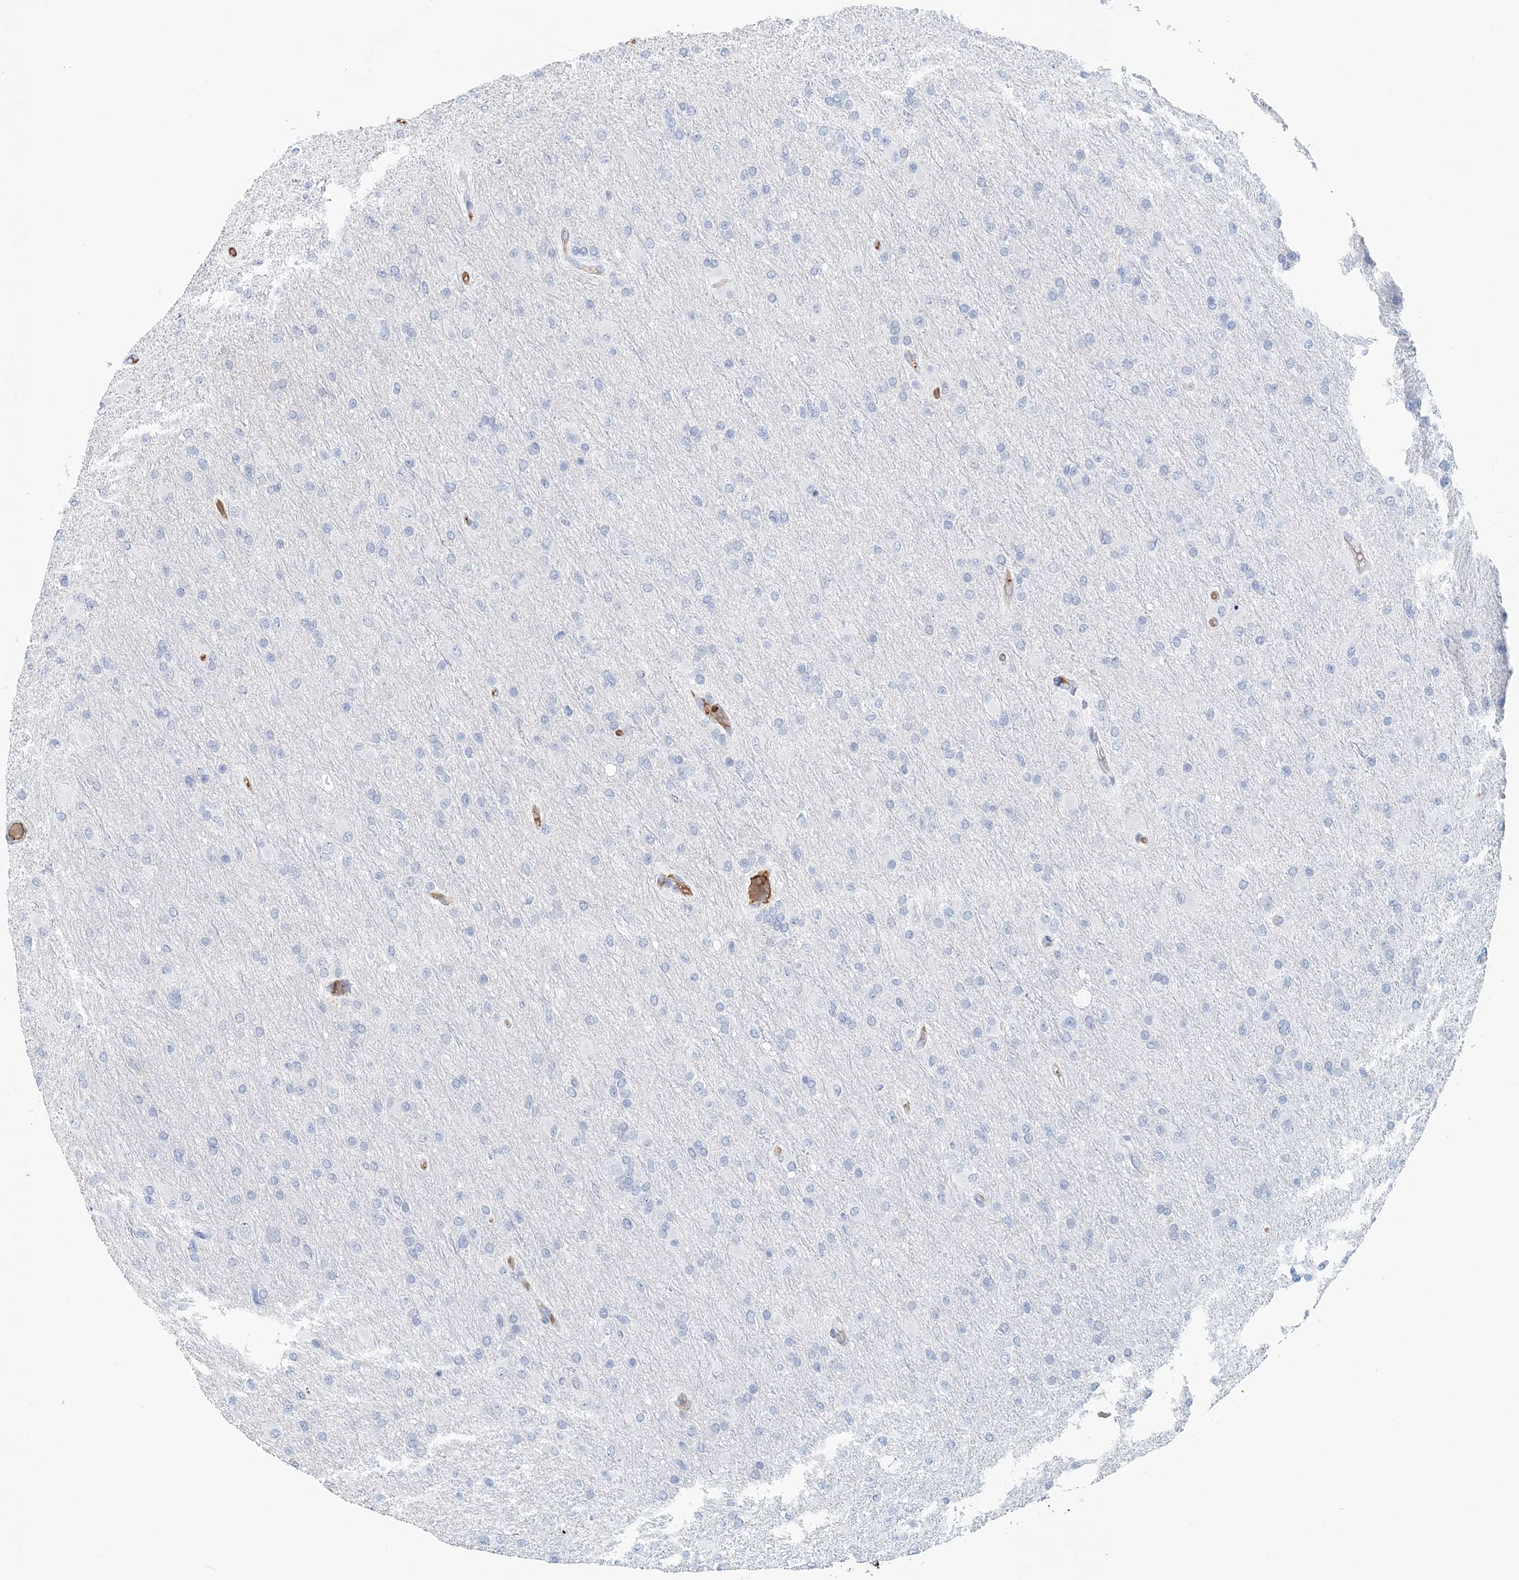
{"staining": {"intensity": "negative", "quantity": "none", "location": "none"}, "tissue": "glioma", "cell_type": "Tumor cells", "image_type": "cancer", "snomed": [{"axis": "morphology", "description": "Glioma, malignant, High grade"}, {"axis": "topography", "description": "Cerebral cortex"}], "caption": "Image shows no protein staining in tumor cells of glioma tissue.", "gene": "HBD", "patient": {"sex": "female", "age": 36}}